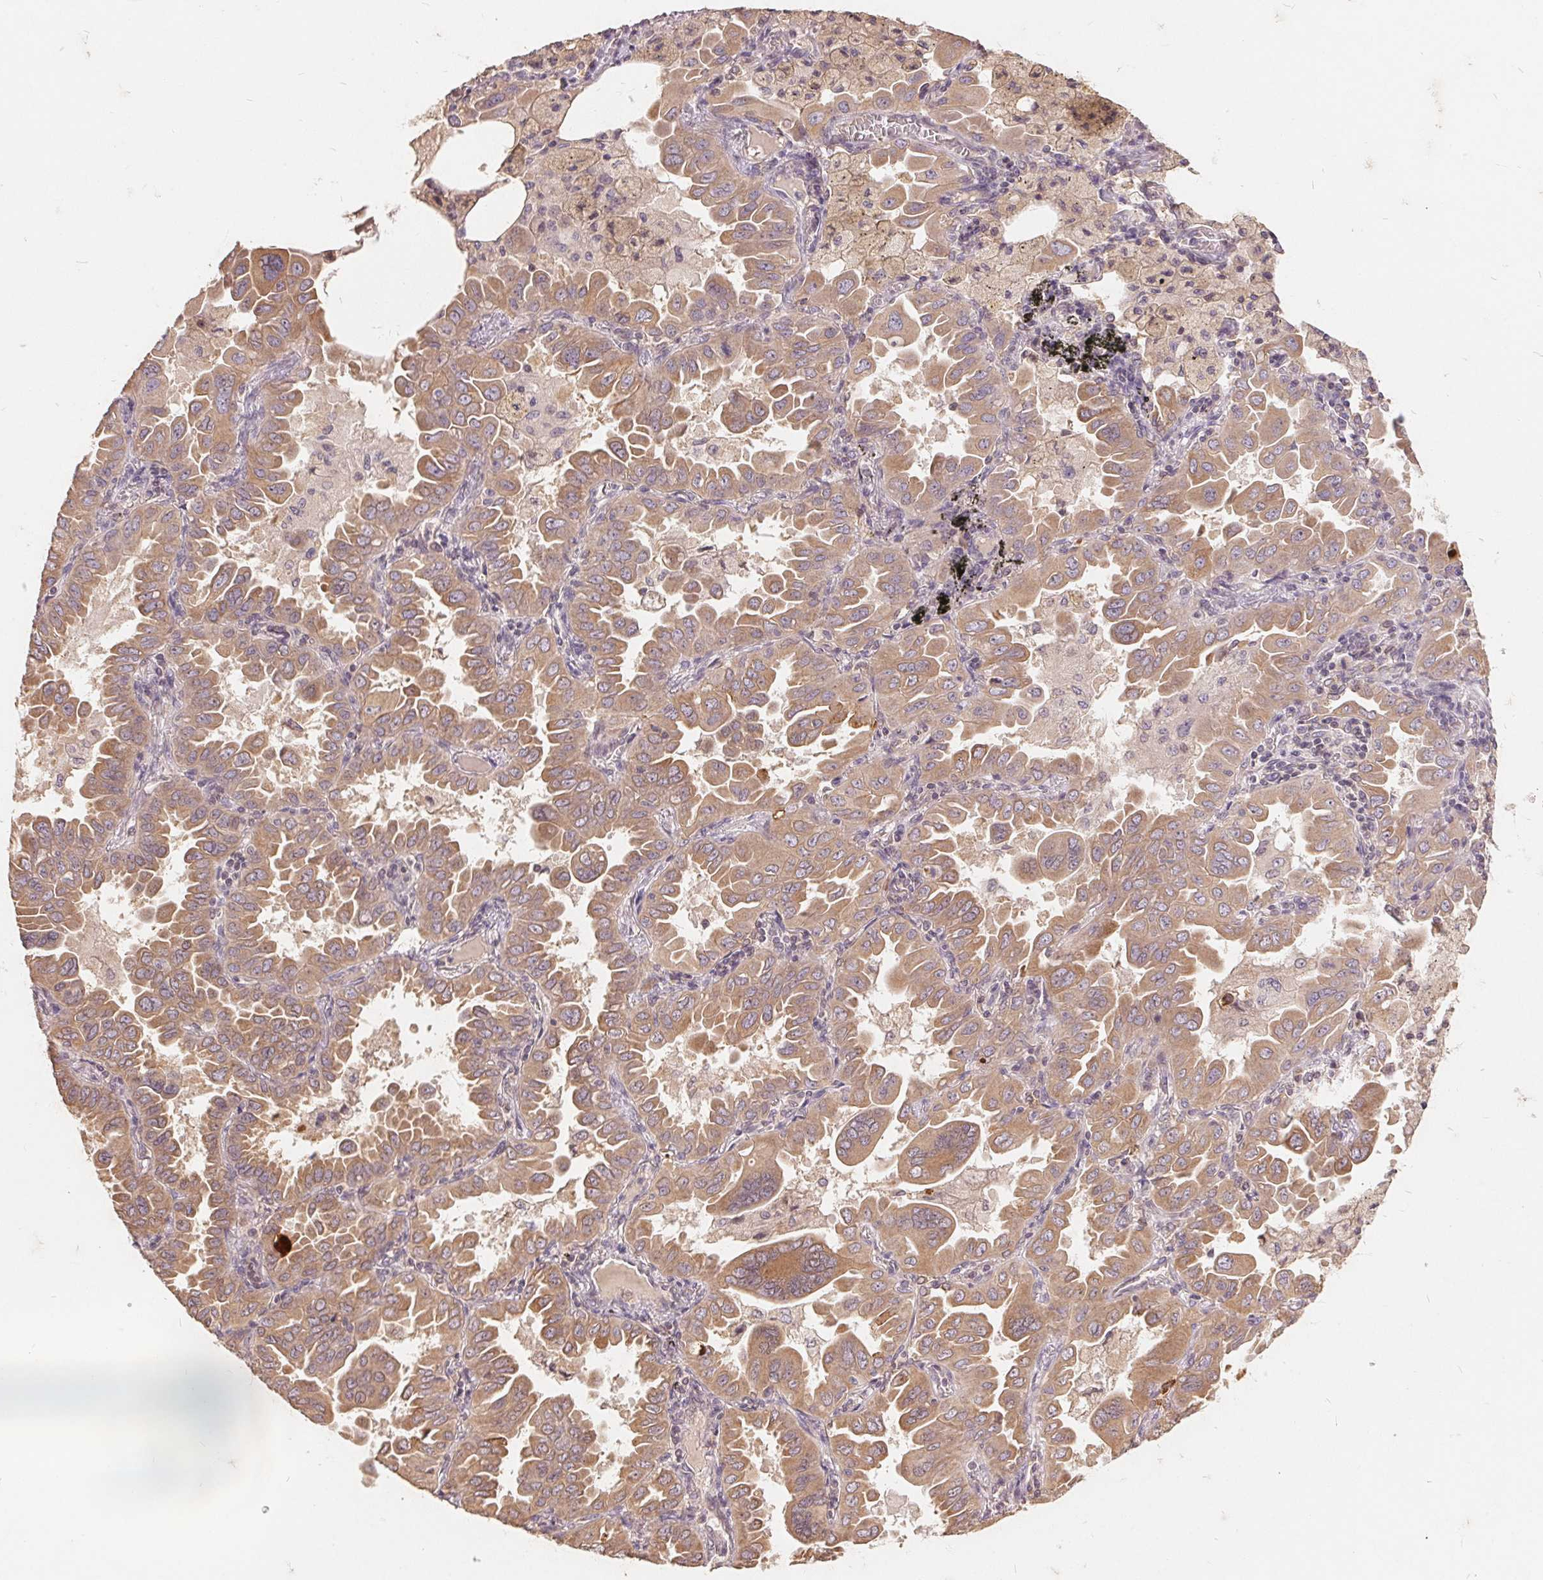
{"staining": {"intensity": "moderate", "quantity": ">75%", "location": "cytoplasmic/membranous"}, "tissue": "lung cancer", "cell_type": "Tumor cells", "image_type": "cancer", "snomed": [{"axis": "morphology", "description": "Adenocarcinoma, NOS"}, {"axis": "topography", "description": "Lung"}], "caption": "Adenocarcinoma (lung) was stained to show a protein in brown. There is medium levels of moderate cytoplasmic/membranous expression in about >75% of tumor cells.", "gene": "CDIPT", "patient": {"sex": "male", "age": 64}}